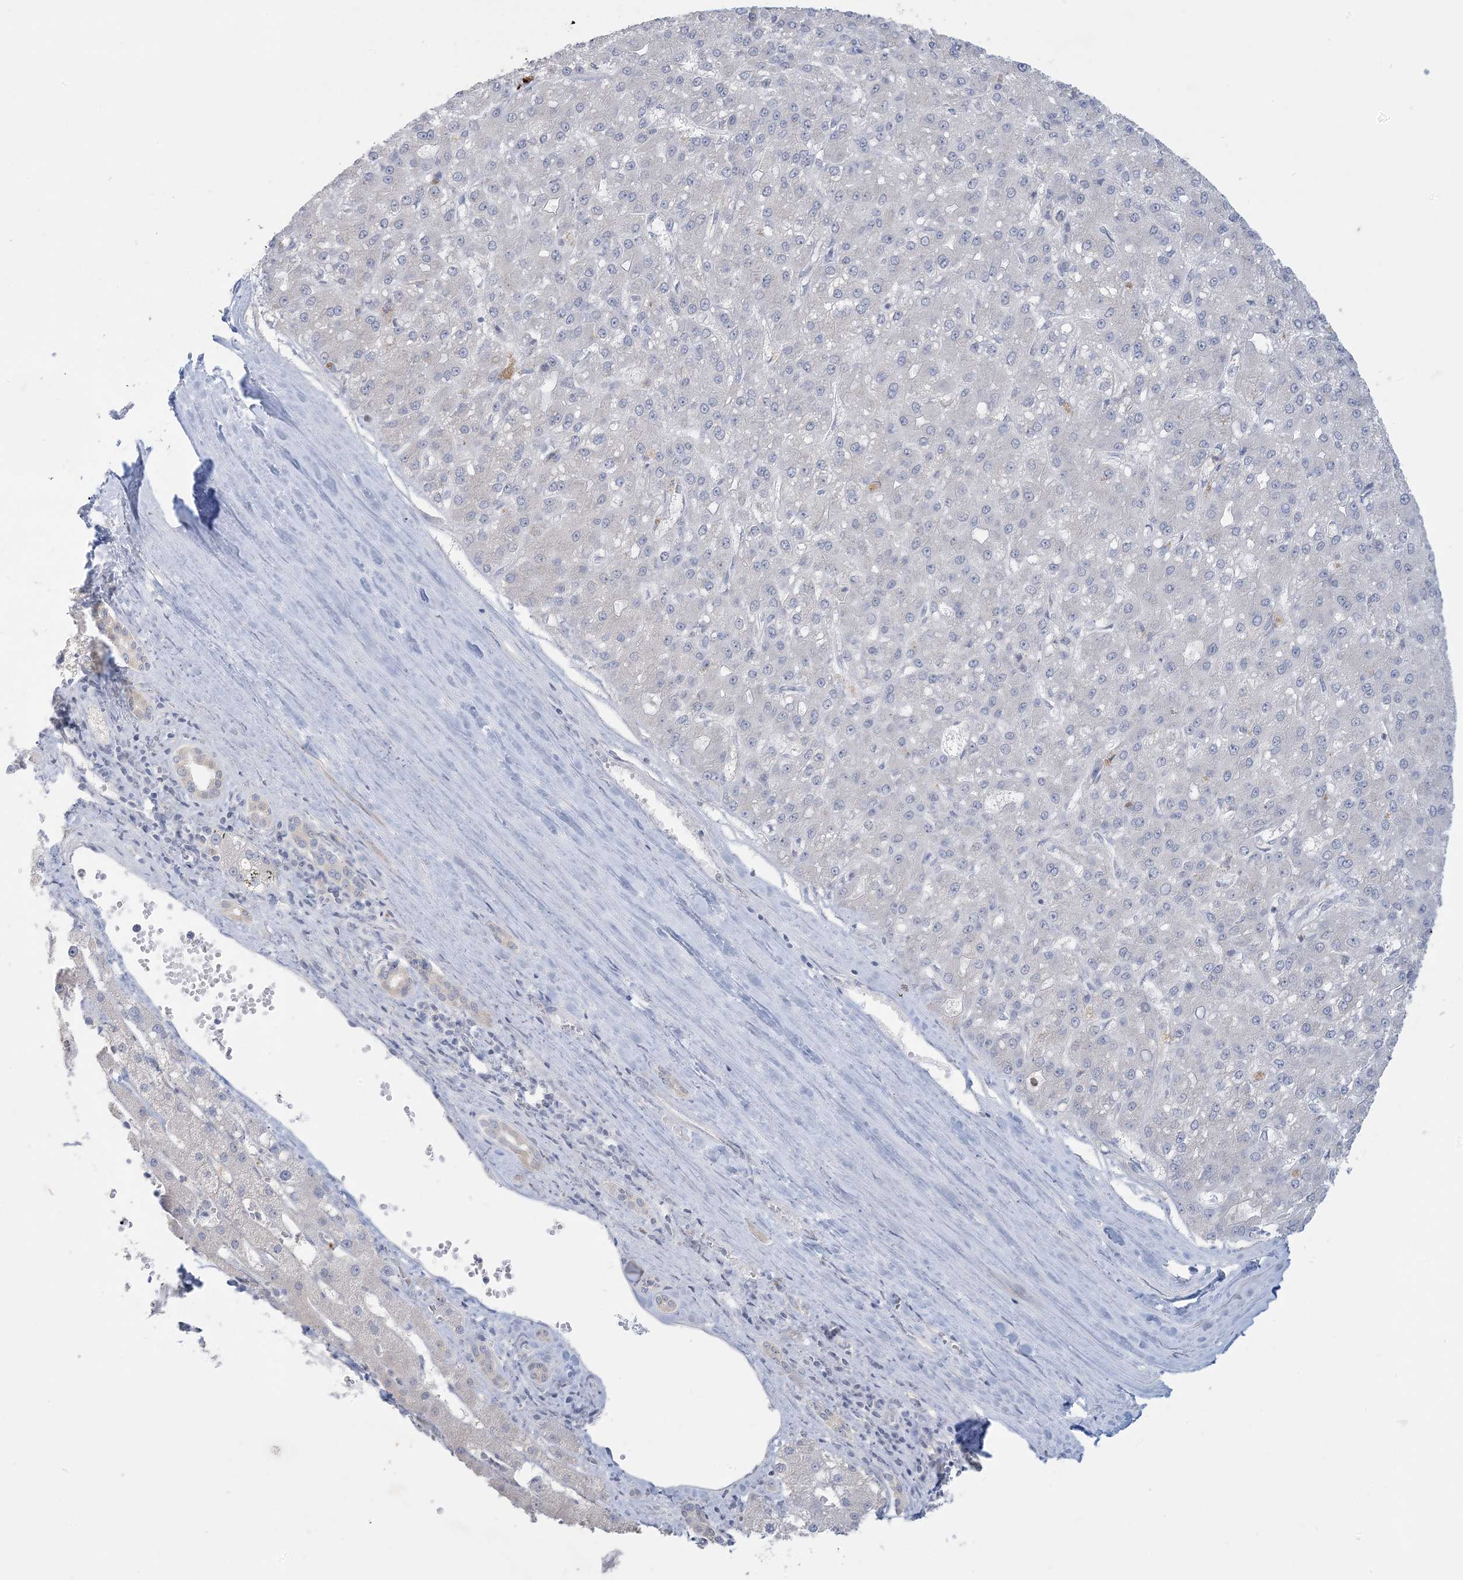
{"staining": {"intensity": "negative", "quantity": "none", "location": "none"}, "tissue": "liver cancer", "cell_type": "Tumor cells", "image_type": "cancer", "snomed": [{"axis": "morphology", "description": "Carcinoma, Hepatocellular, NOS"}, {"axis": "topography", "description": "Liver"}], "caption": "Tumor cells are negative for protein expression in human hepatocellular carcinoma (liver).", "gene": "KIF3A", "patient": {"sex": "male", "age": 67}}